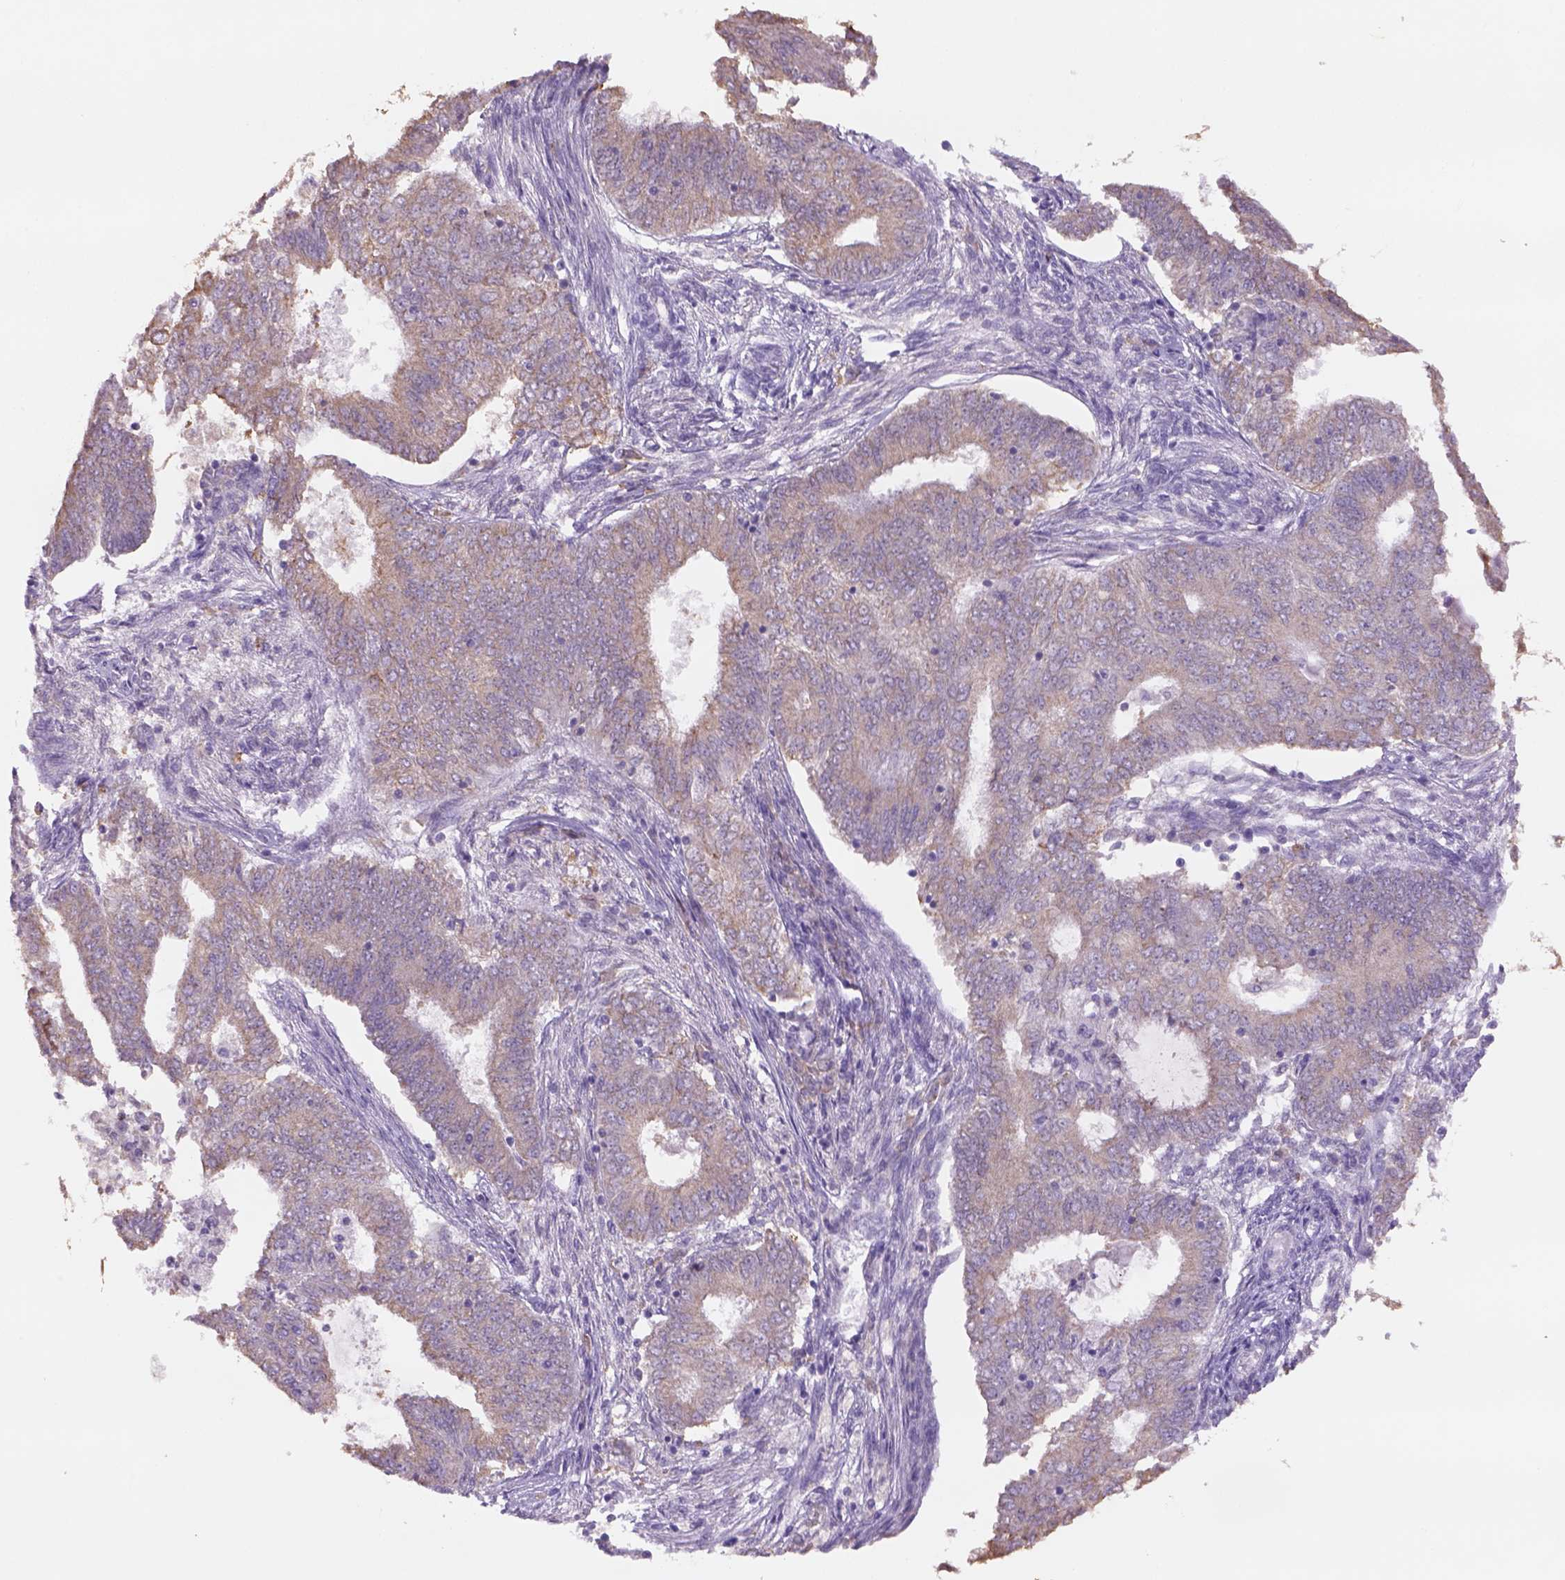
{"staining": {"intensity": "weak", "quantity": ">75%", "location": "cytoplasmic/membranous"}, "tissue": "endometrial cancer", "cell_type": "Tumor cells", "image_type": "cancer", "snomed": [{"axis": "morphology", "description": "Adenocarcinoma, NOS"}, {"axis": "topography", "description": "Endometrium"}], "caption": "A high-resolution micrograph shows IHC staining of endometrial cancer (adenocarcinoma), which shows weak cytoplasmic/membranous expression in about >75% of tumor cells. (Brightfield microscopy of DAB IHC at high magnification).", "gene": "NAALAD2", "patient": {"sex": "female", "age": 62}}